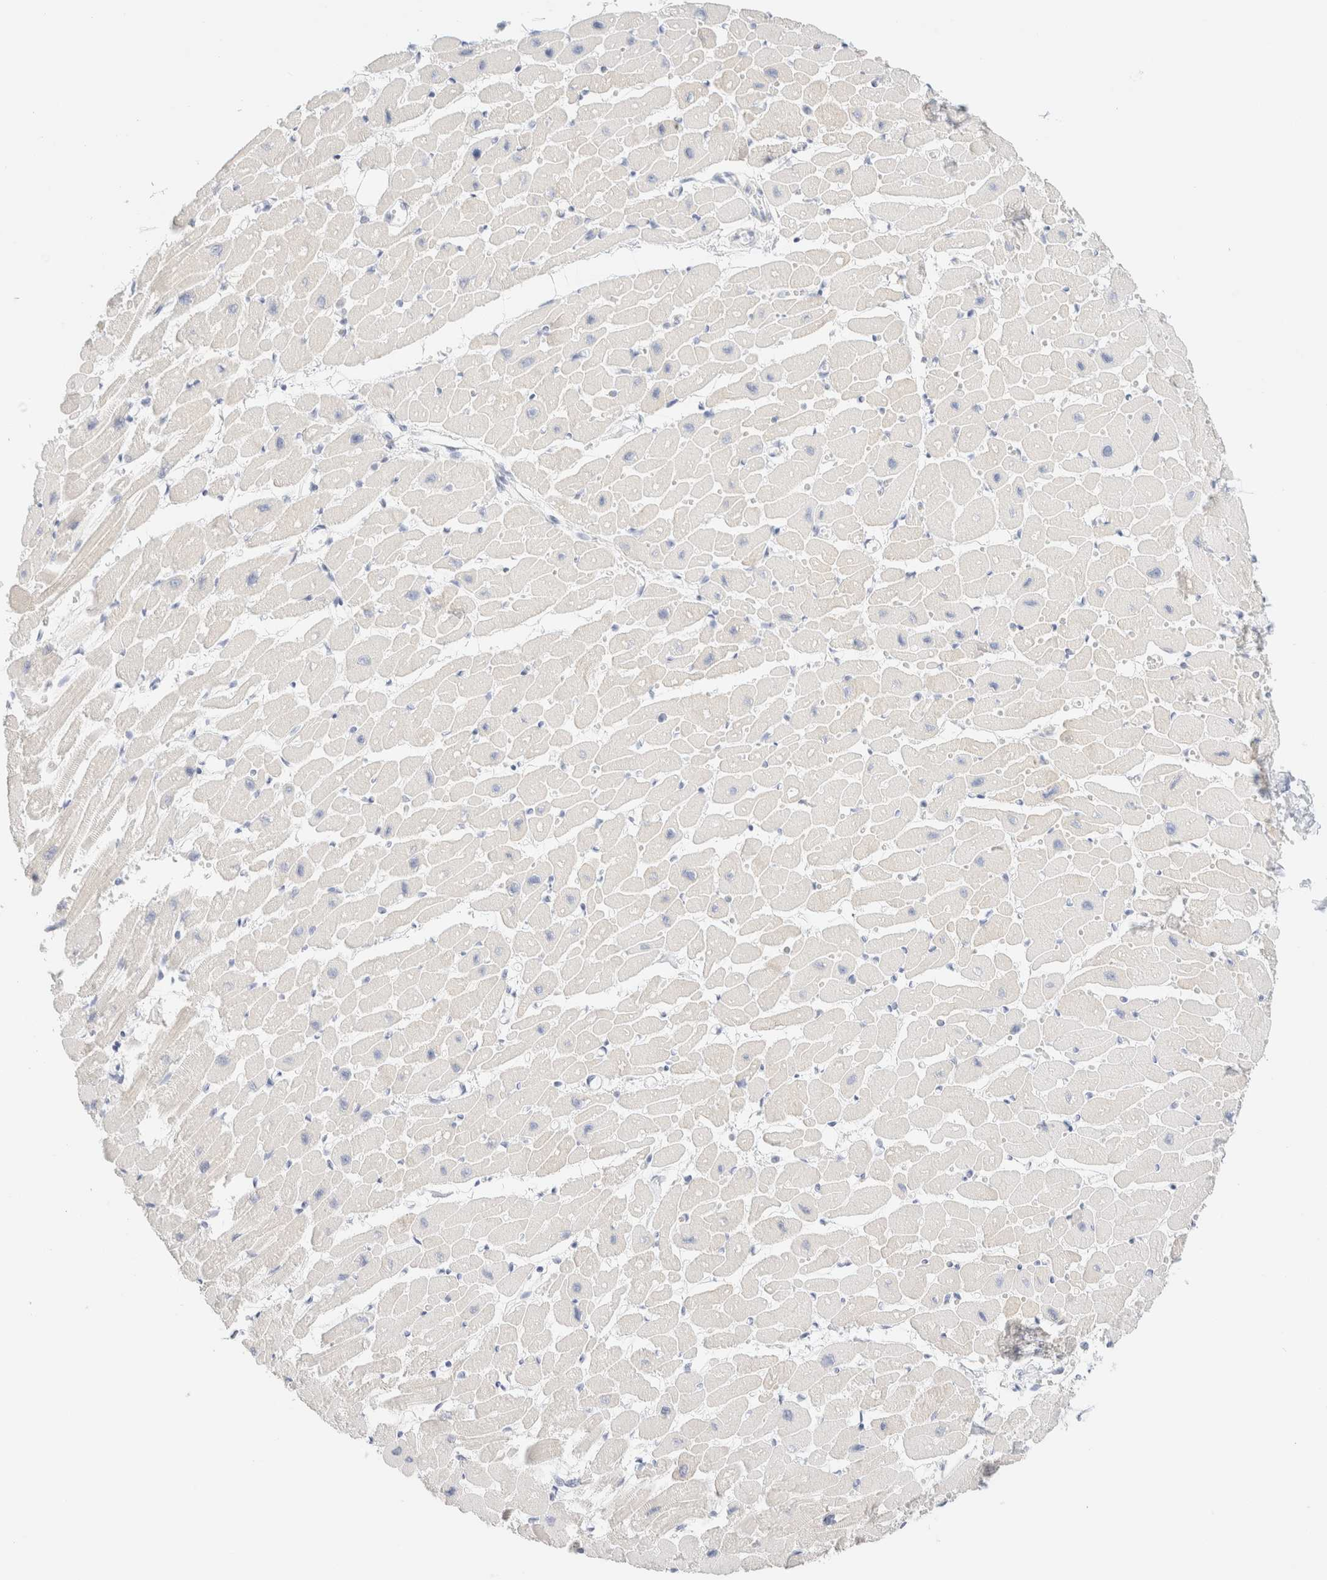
{"staining": {"intensity": "negative", "quantity": "none", "location": "none"}, "tissue": "heart muscle", "cell_type": "Cardiomyocytes", "image_type": "normal", "snomed": [{"axis": "morphology", "description": "Normal tissue, NOS"}, {"axis": "topography", "description": "Heart"}], "caption": "Micrograph shows no protein expression in cardiomyocytes of unremarkable heart muscle.", "gene": "IKZF3", "patient": {"sex": "female", "age": 54}}